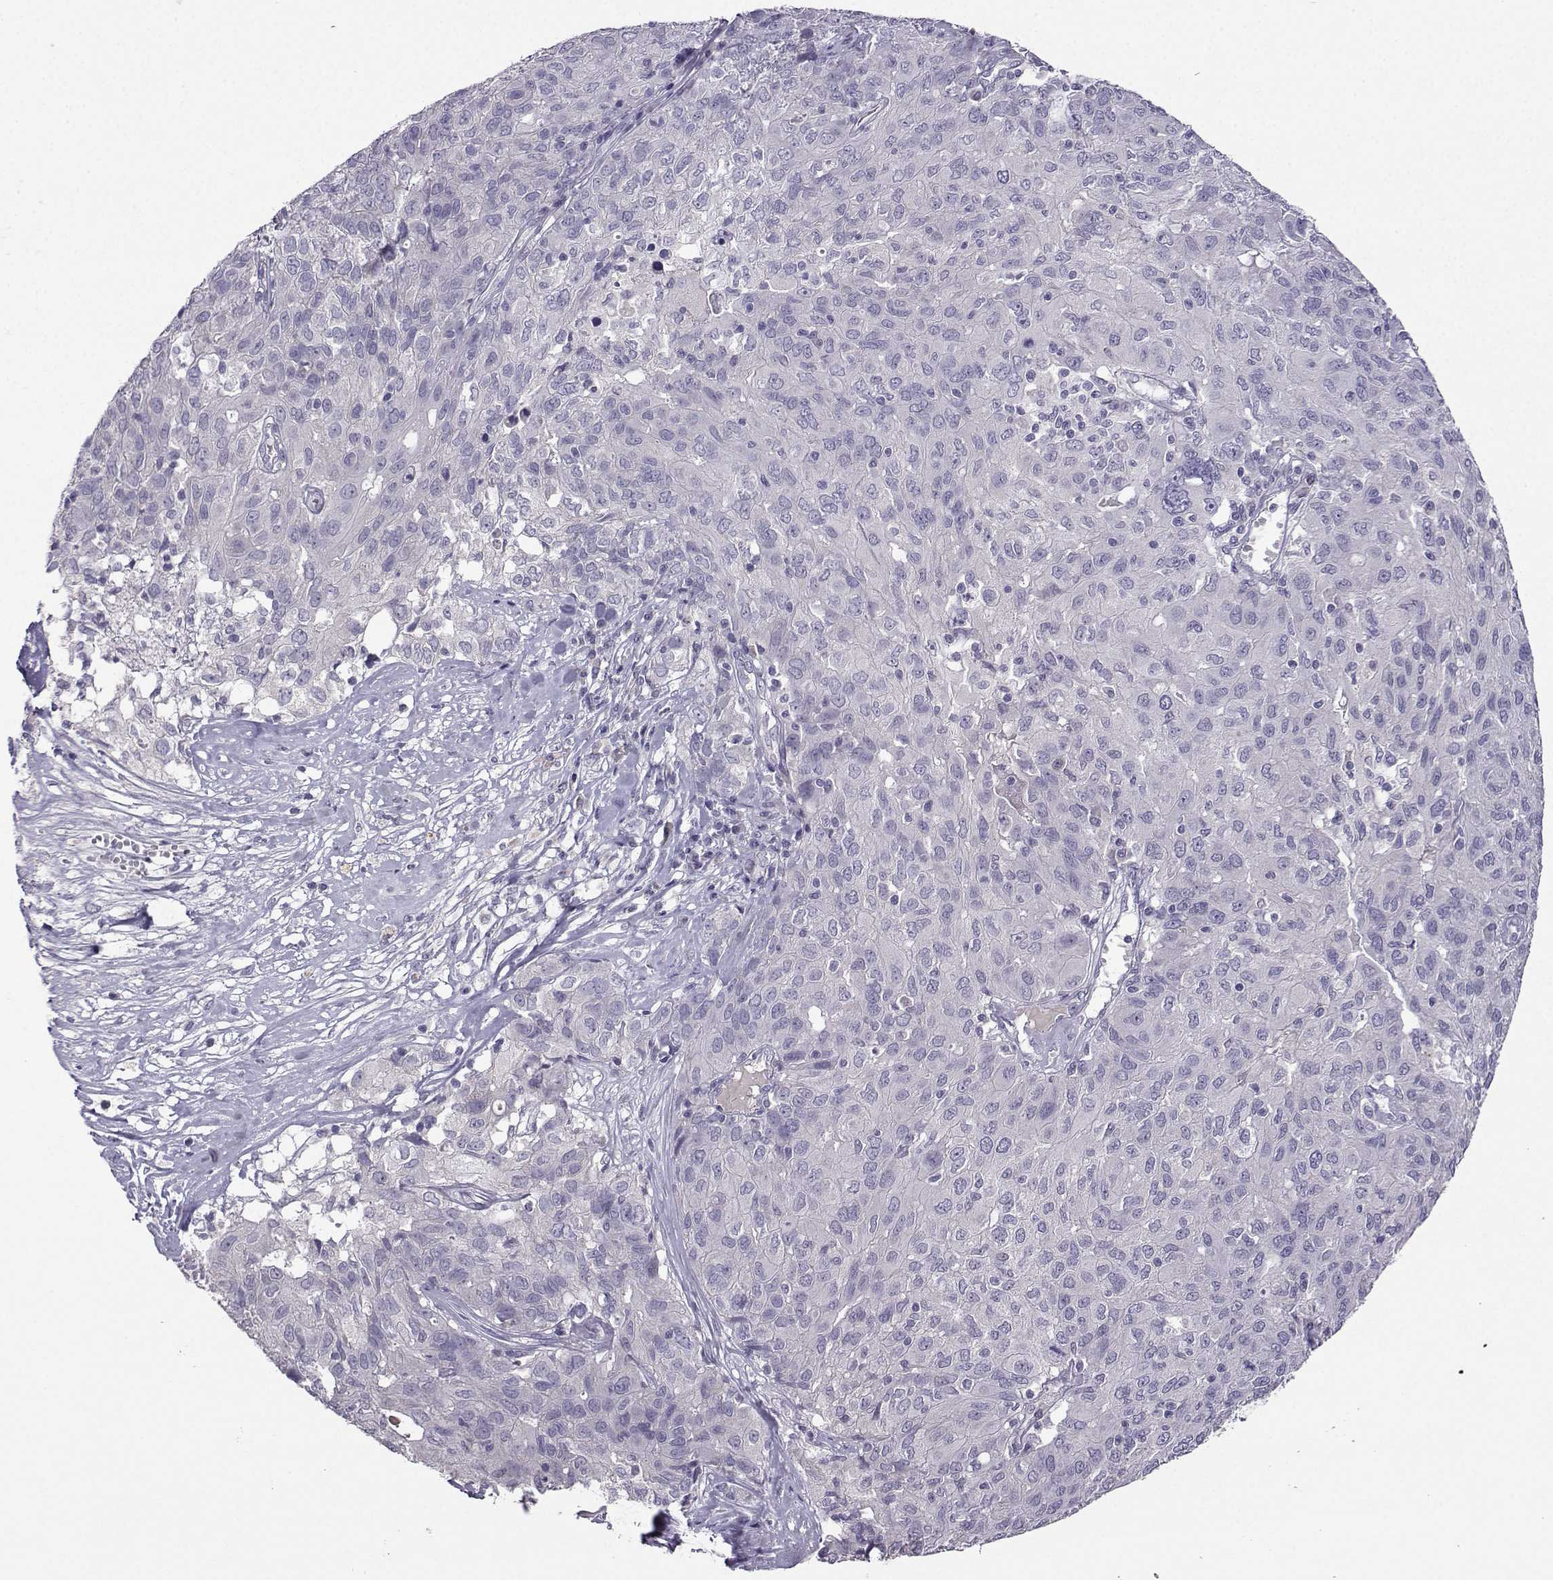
{"staining": {"intensity": "negative", "quantity": "none", "location": "none"}, "tissue": "ovarian cancer", "cell_type": "Tumor cells", "image_type": "cancer", "snomed": [{"axis": "morphology", "description": "Carcinoma, endometroid"}, {"axis": "topography", "description": "Ovary"}], "caption": "IHC image of endometroid carcinoma (ovarian) stained for a protein (brown), which exhibits no staining in tumor cells.", "gene": "CRYBB1", "patient": {"sex": "female", "age": 50}}